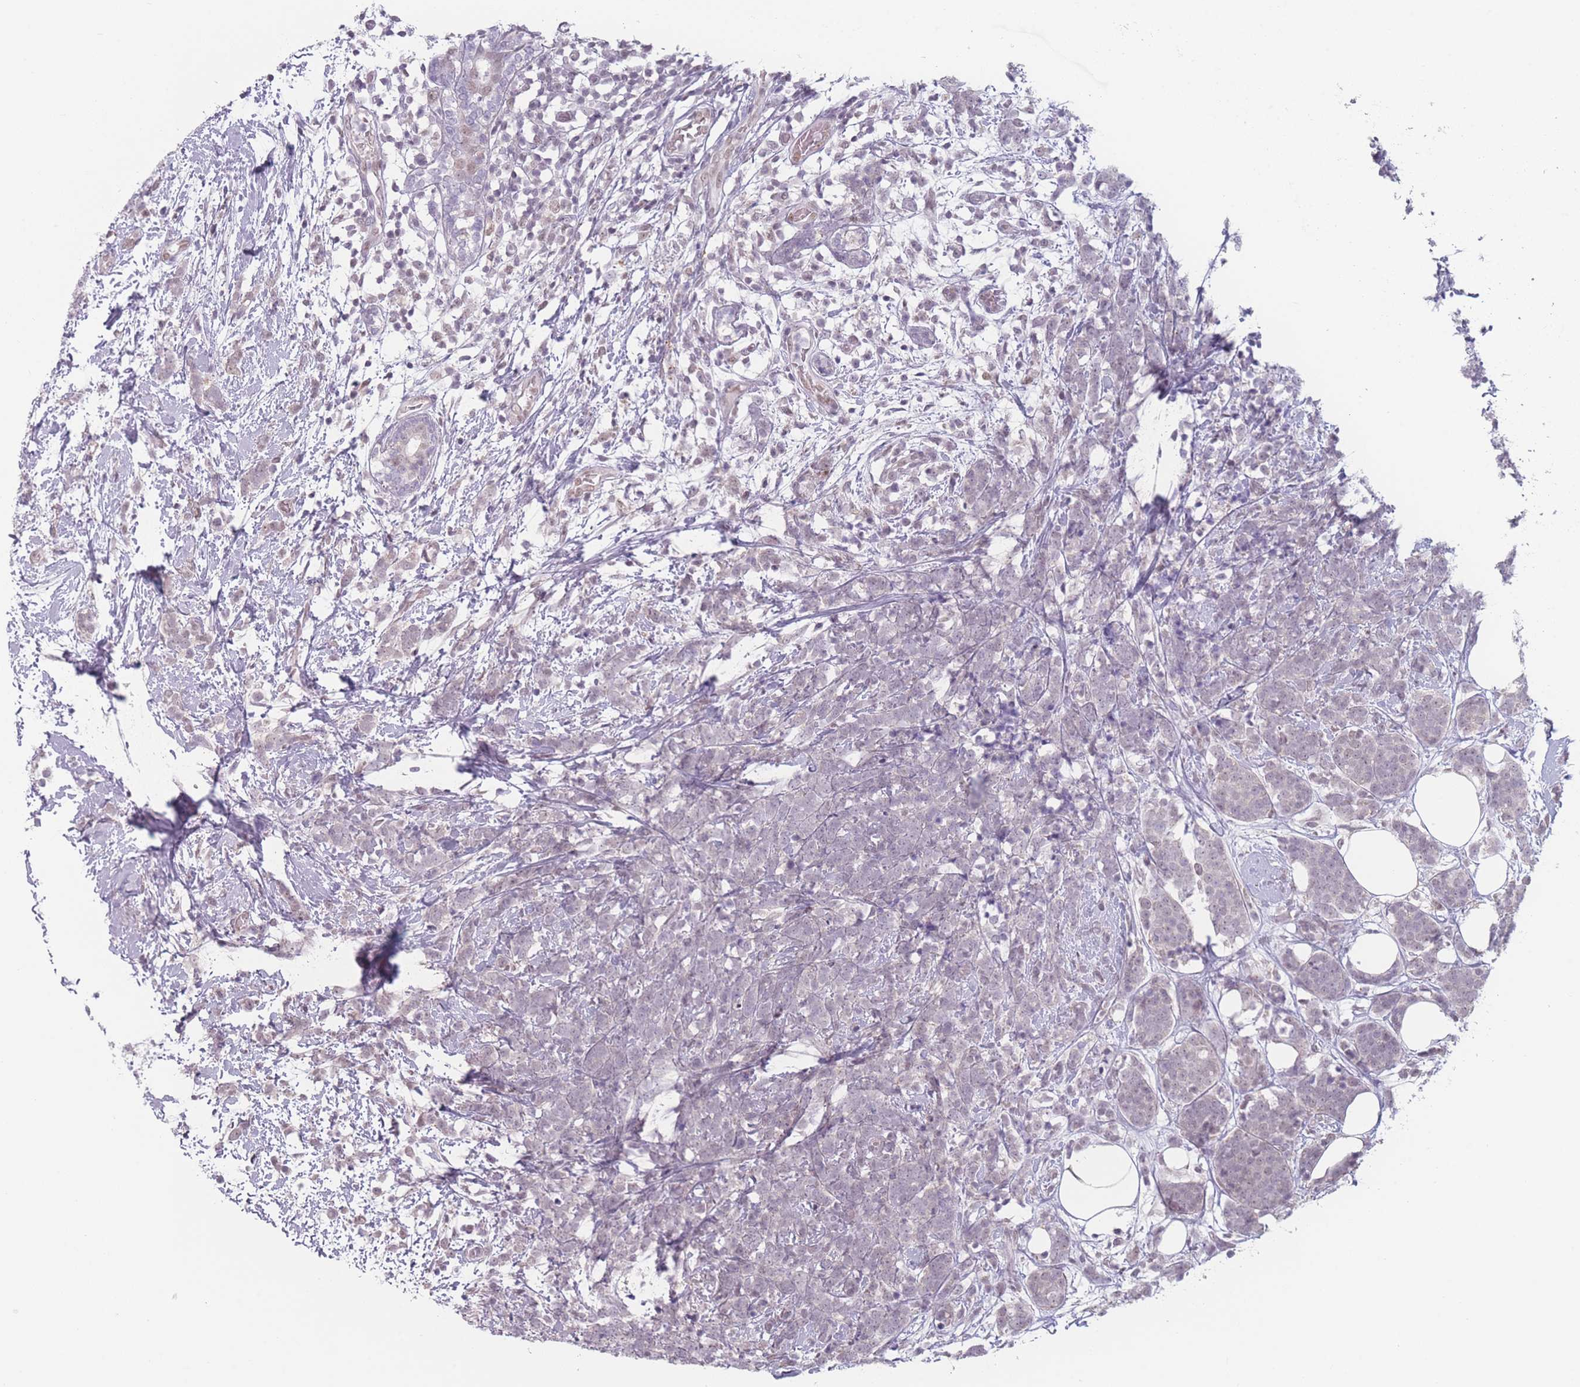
{"staining": {"intensity": "weak", "quantity": "25%-75%", "location": "nuclear"}, "tissue": "breast cancer", "cell_type": "Tumor cells", "image_type": "cancer", "snomed": [{"axis": "morphology", "description": "Lobular carcinoma"}, {"axis": "topography", "description": "Breast"}], "caption": "This micrograph shows lobular carcinoma (breast) stained with IHC to label a protein in brown. The nuclear of tumor cells show weak positivity for the protein. Nuclei are counter-stained blue.", "gene": "OR10C1", "patient": {"sex": "female", "age": 58}}